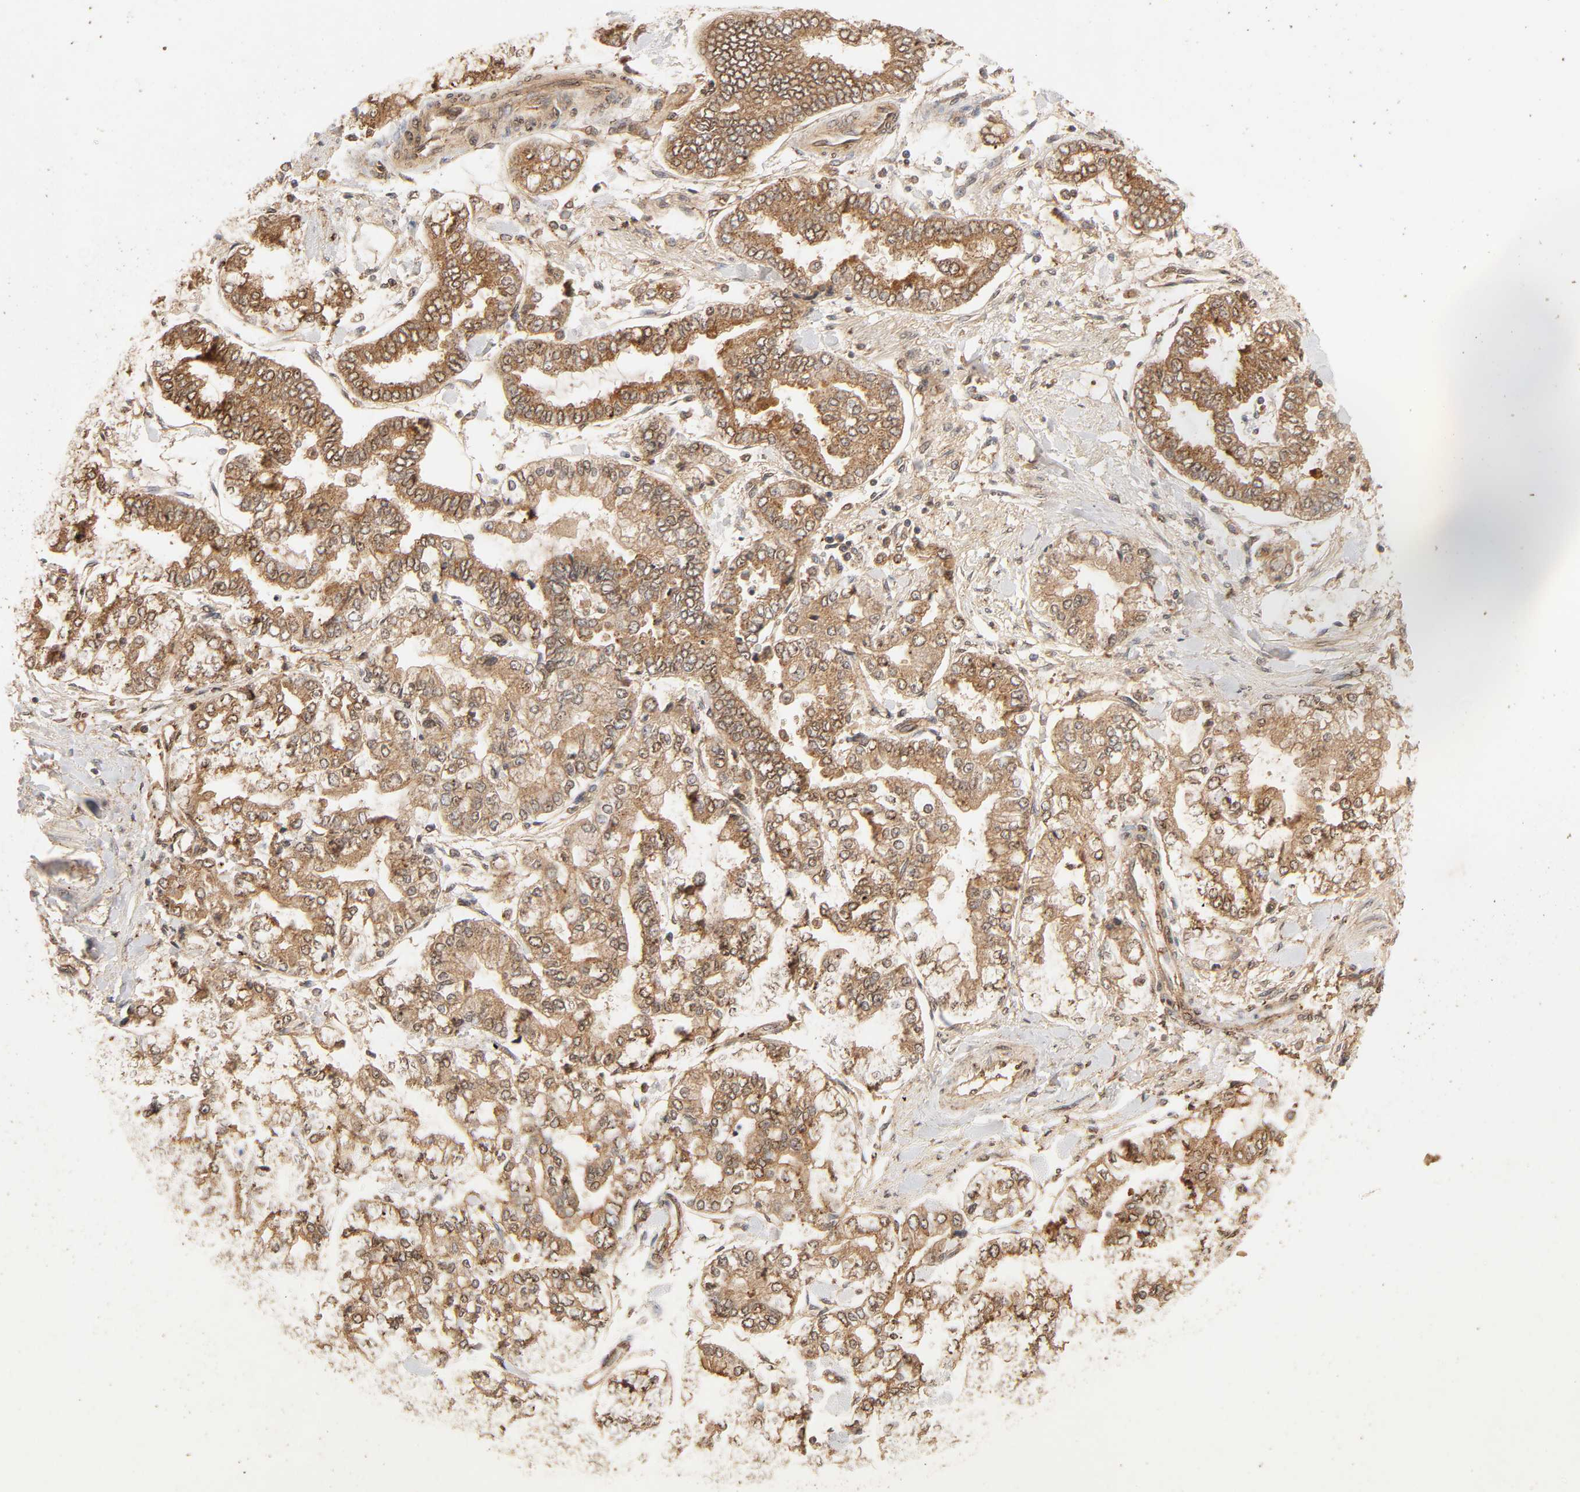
{"staining": {"intensity": "strong", "quantity": ">75%", "location": "cytoplasmic/membranous"}, "tissue": "stomach cancer", "cell_type": "Tumor cells", "image_type": "cancer", "snomed": [{"axis": "morphology", "description": "Normal tissue, NOS"}, {"axis": "morphology", "description": "Adenocarcinoma, NOS"}, {"axis": "topography", "description": "Stomach, upper"}, {"axis": "topography", "description": "Stomach"}], "caption": "An image of human stomach cancer stained for a protein exhibits strong cytoplasmic/membranous brown staining in tumor cells.", "gene": "EPS8", "patient": {"sex": "male", "age": 76}}